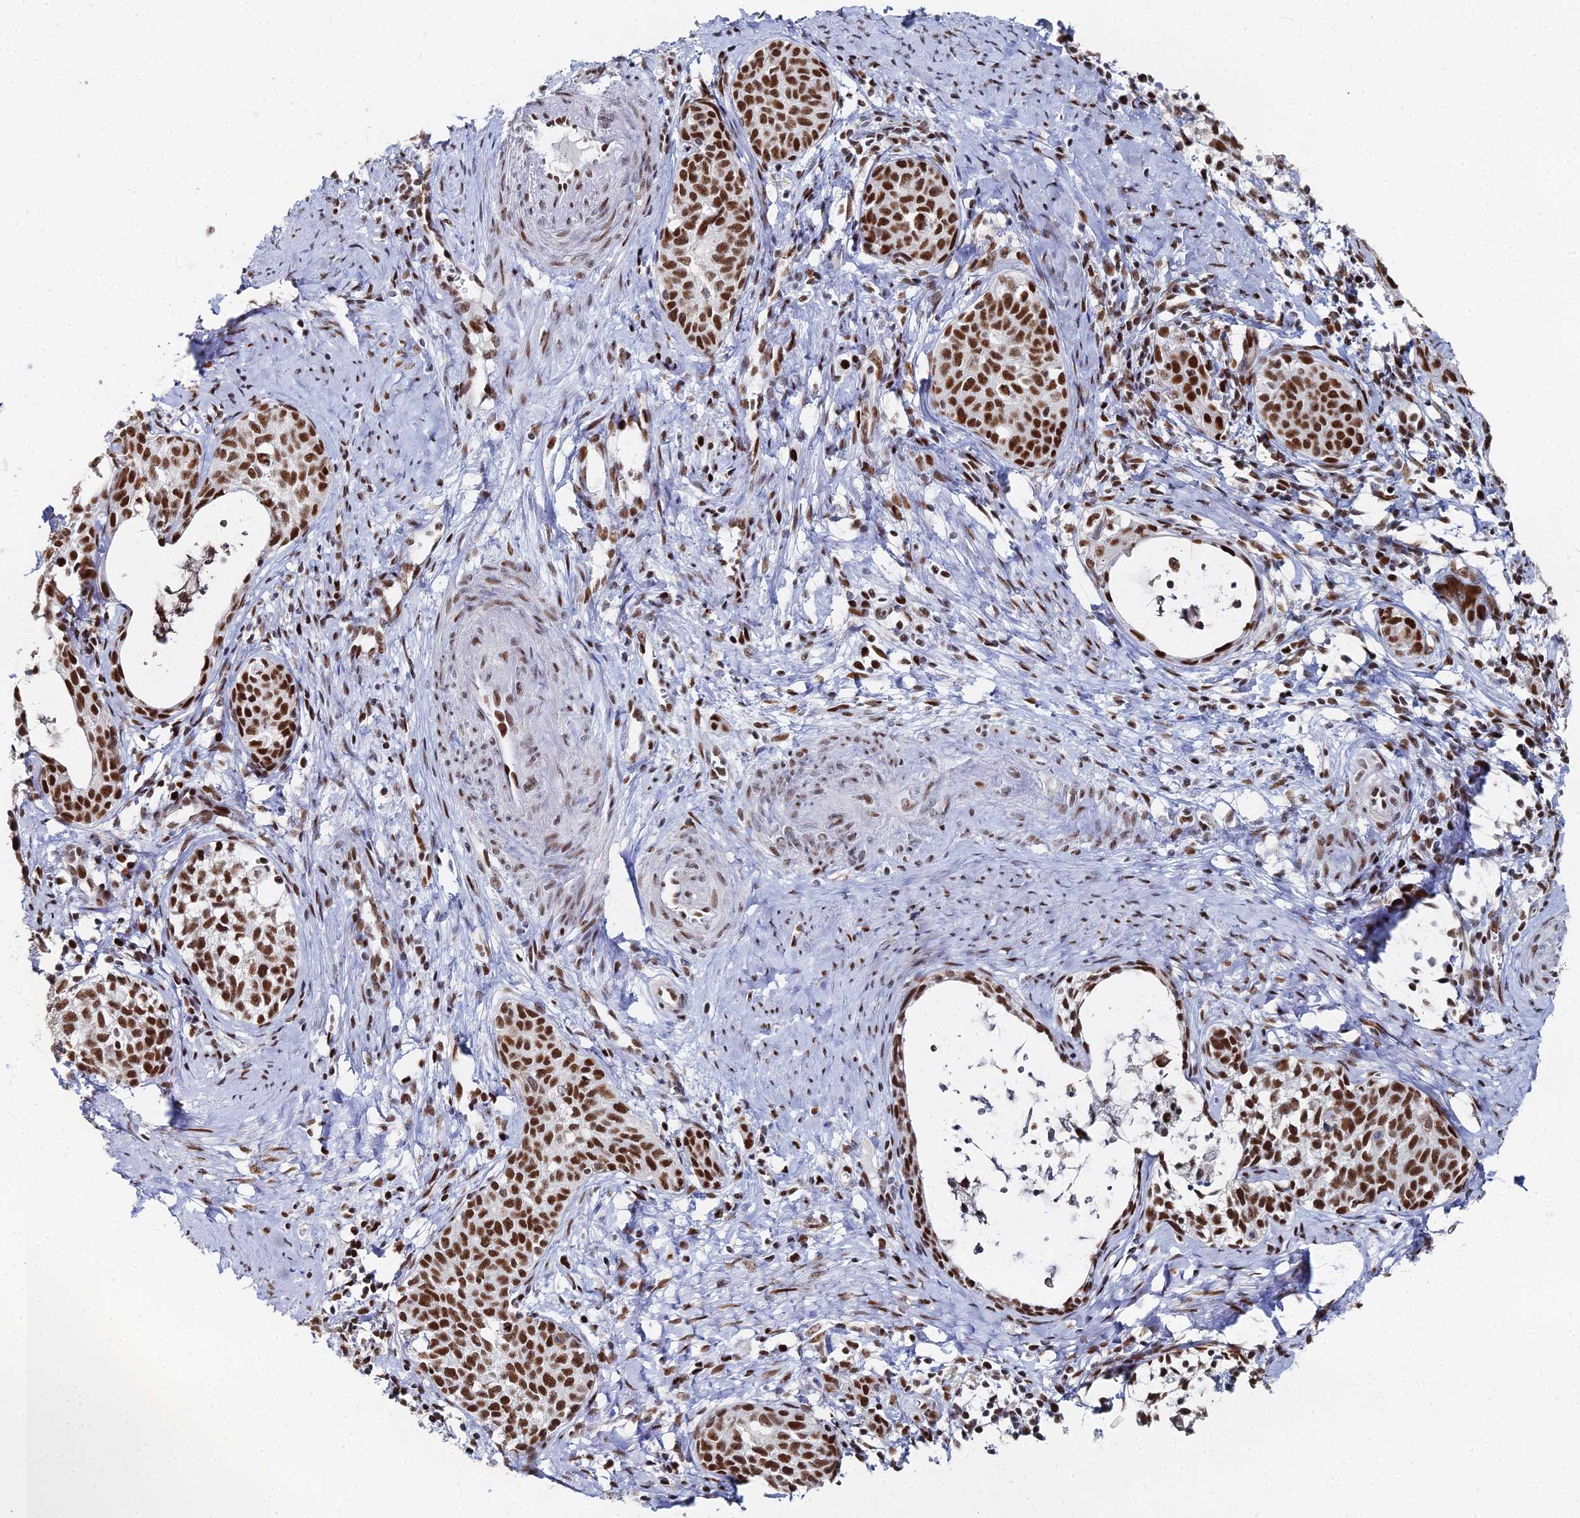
{"staining": {"intensity": "strong", "quantity": ">75%", "location": "nuclear"}, "tissue": "cervical cancer", "cell_type": "Tumor cells", "image_type": "cancer", "snomed": [{"axis": "morphology", "description": "Squamous cell carcinoma, NOS"}, {"axis": "topography", "description": "Cervix"}], "caption": "Protein expression by immunohistochemistry (IHC) shows strong nuclear expression in approximately >75% of tumor cells in cervical cancer (squamous cell carcinoma). (brown staining indicates protein expression, while blue staining denotes nuclei).", "gene": "GSC2", "patient": {"sex": "female", "age": 52}}